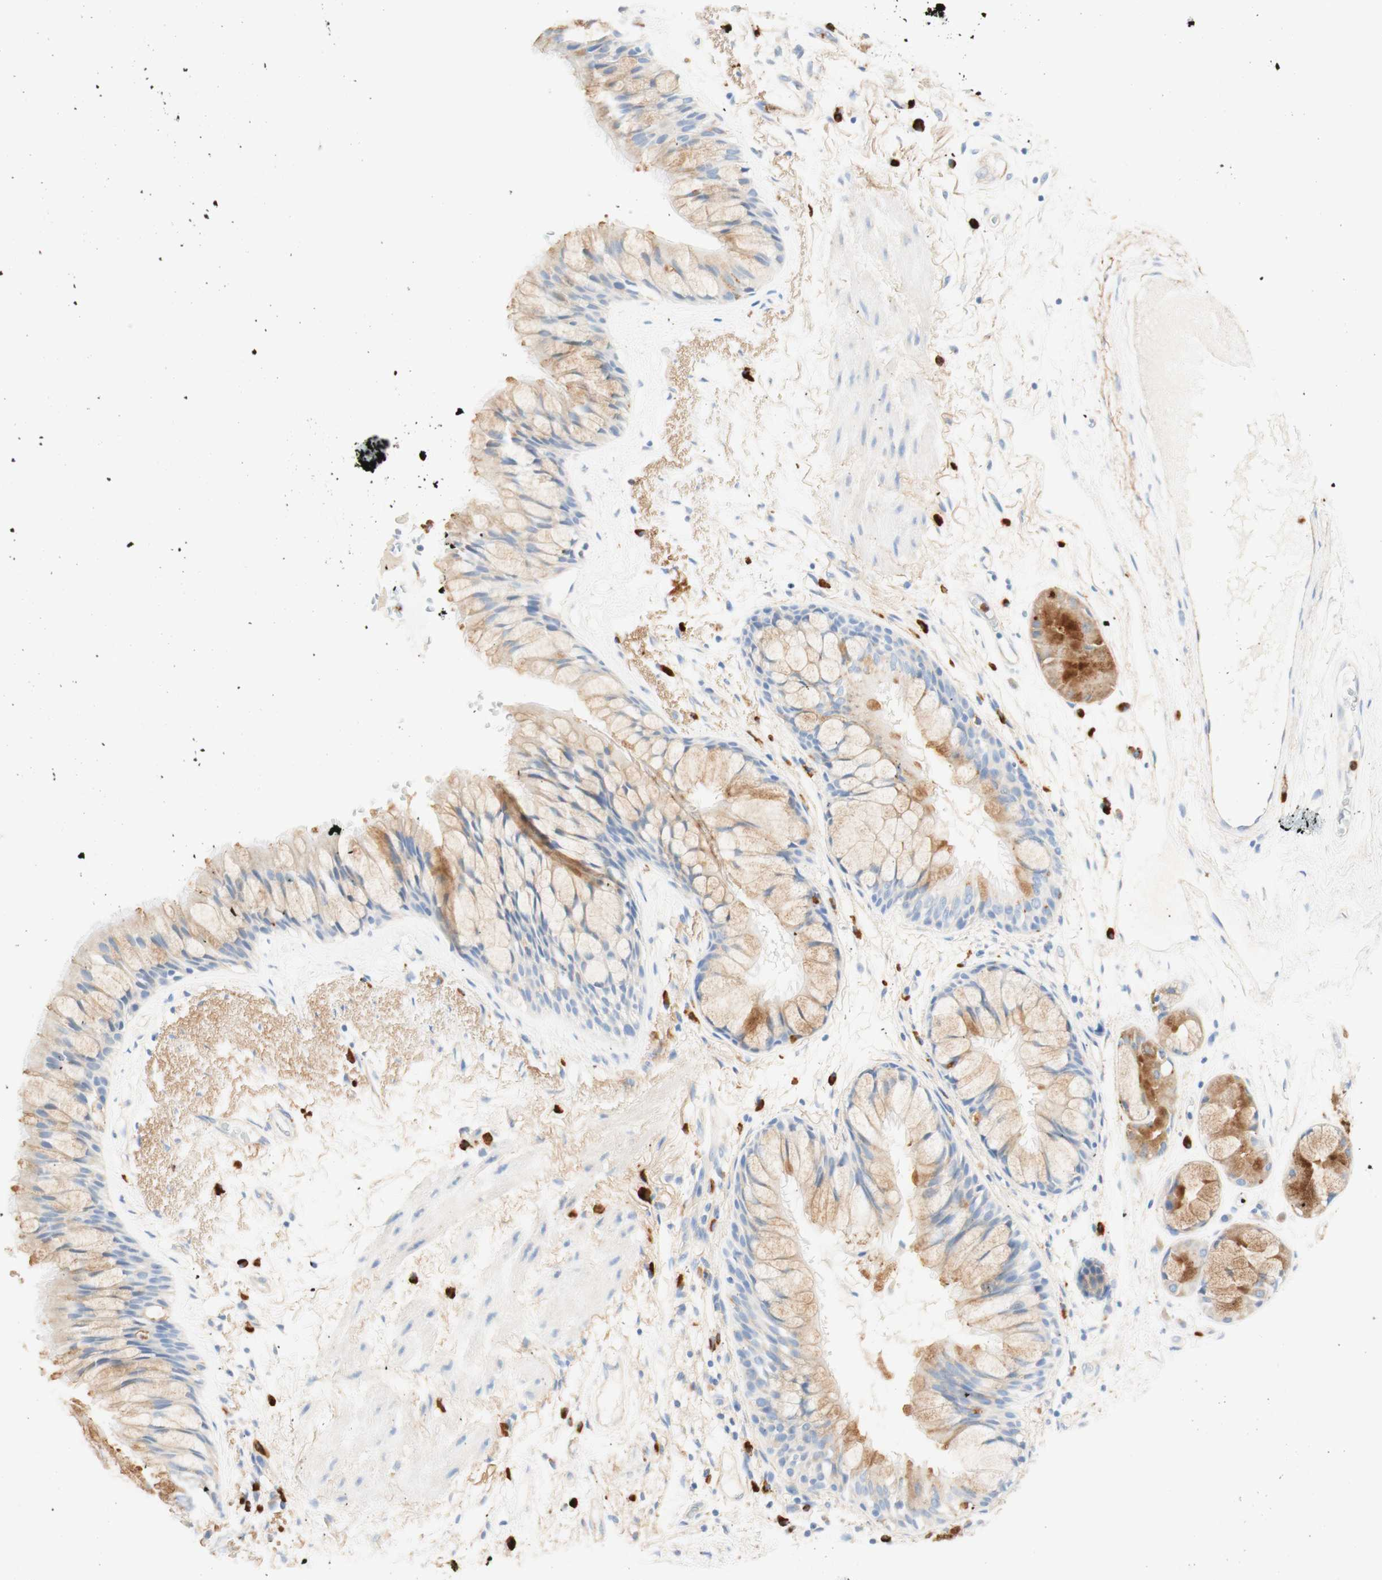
{"staining": {"intensity": "moderate", "quantity": "<25%", "location": "cytoplasmic/membranous"}, "tissue": "bronchus", "cell_type": "Respiratory epithelial cells", "image_type": "normal", "snomed": [{"axis": "morphology", "description": "Normal tissue, NOS"}, {"axis": "topography", "description": "Bronchus"}], "caption": "Immunohistochemistry histopathology image of unremarkable bronchus stained for a protein (brown), which shows low levels of moderate cytoplasmic/membranous positivity in approximately <25% of respiratory epithelial cells.", "gene": "CD63", "patient": {"sex": "male", "age": 66}}